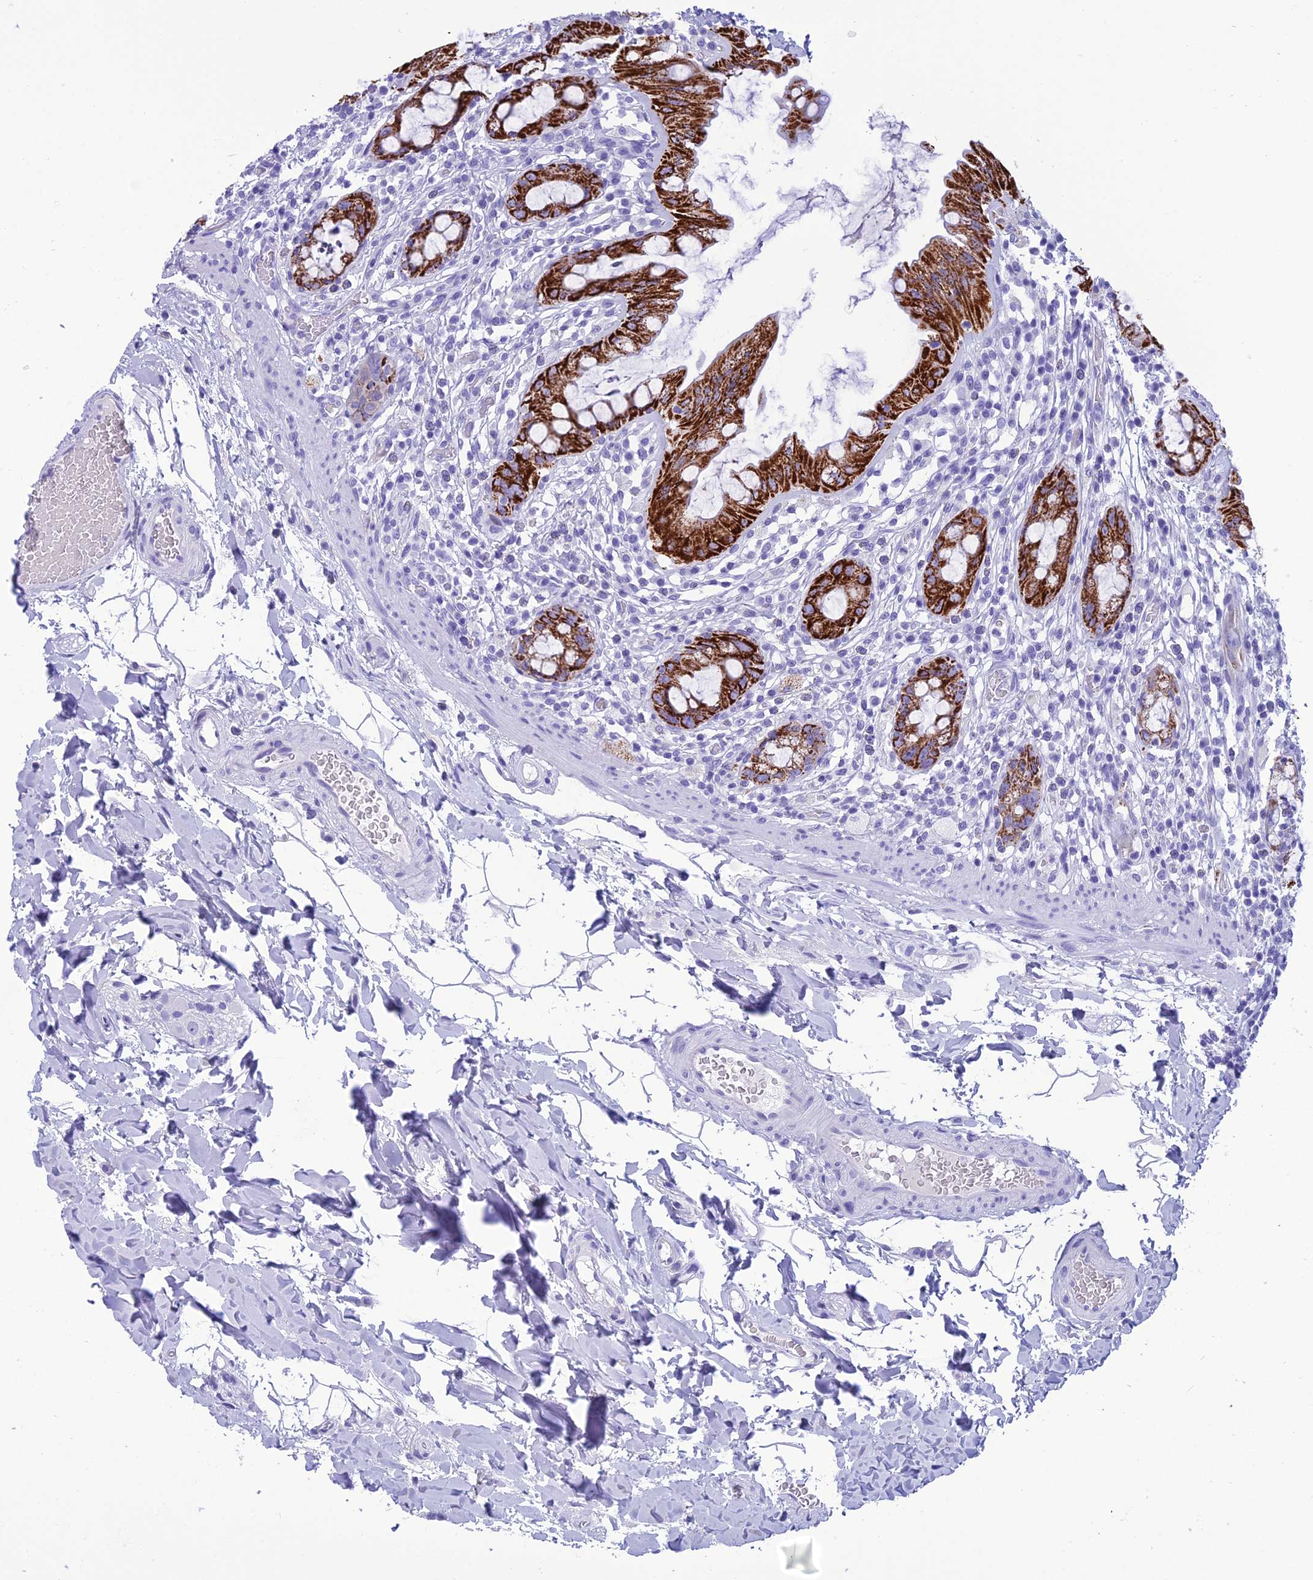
{"staining": {"intensity": "strong", "quantity": ">75%", "location": "cytoplasmic/membranous"}, "tissue": "rectum", "cell_type": "Glandular cells", "image_type": "normal", "snomed": [{"axis": "morphology", "description": "Normal tissue, NOS"}, {"axis": "topography", "description": "Rectum"}], "caption": "Immunohistochemistry histopathology image of unremarkable rectum: rectum stained using IHC displays high levels of strong protein expression localized specifically in the cytoplasmic/membranous of glandular cells, appearing as a cytoplasmic/membranous brown color.", "gene": "TRAM1L1", "patient": {"sex": "female", "age": 57}}